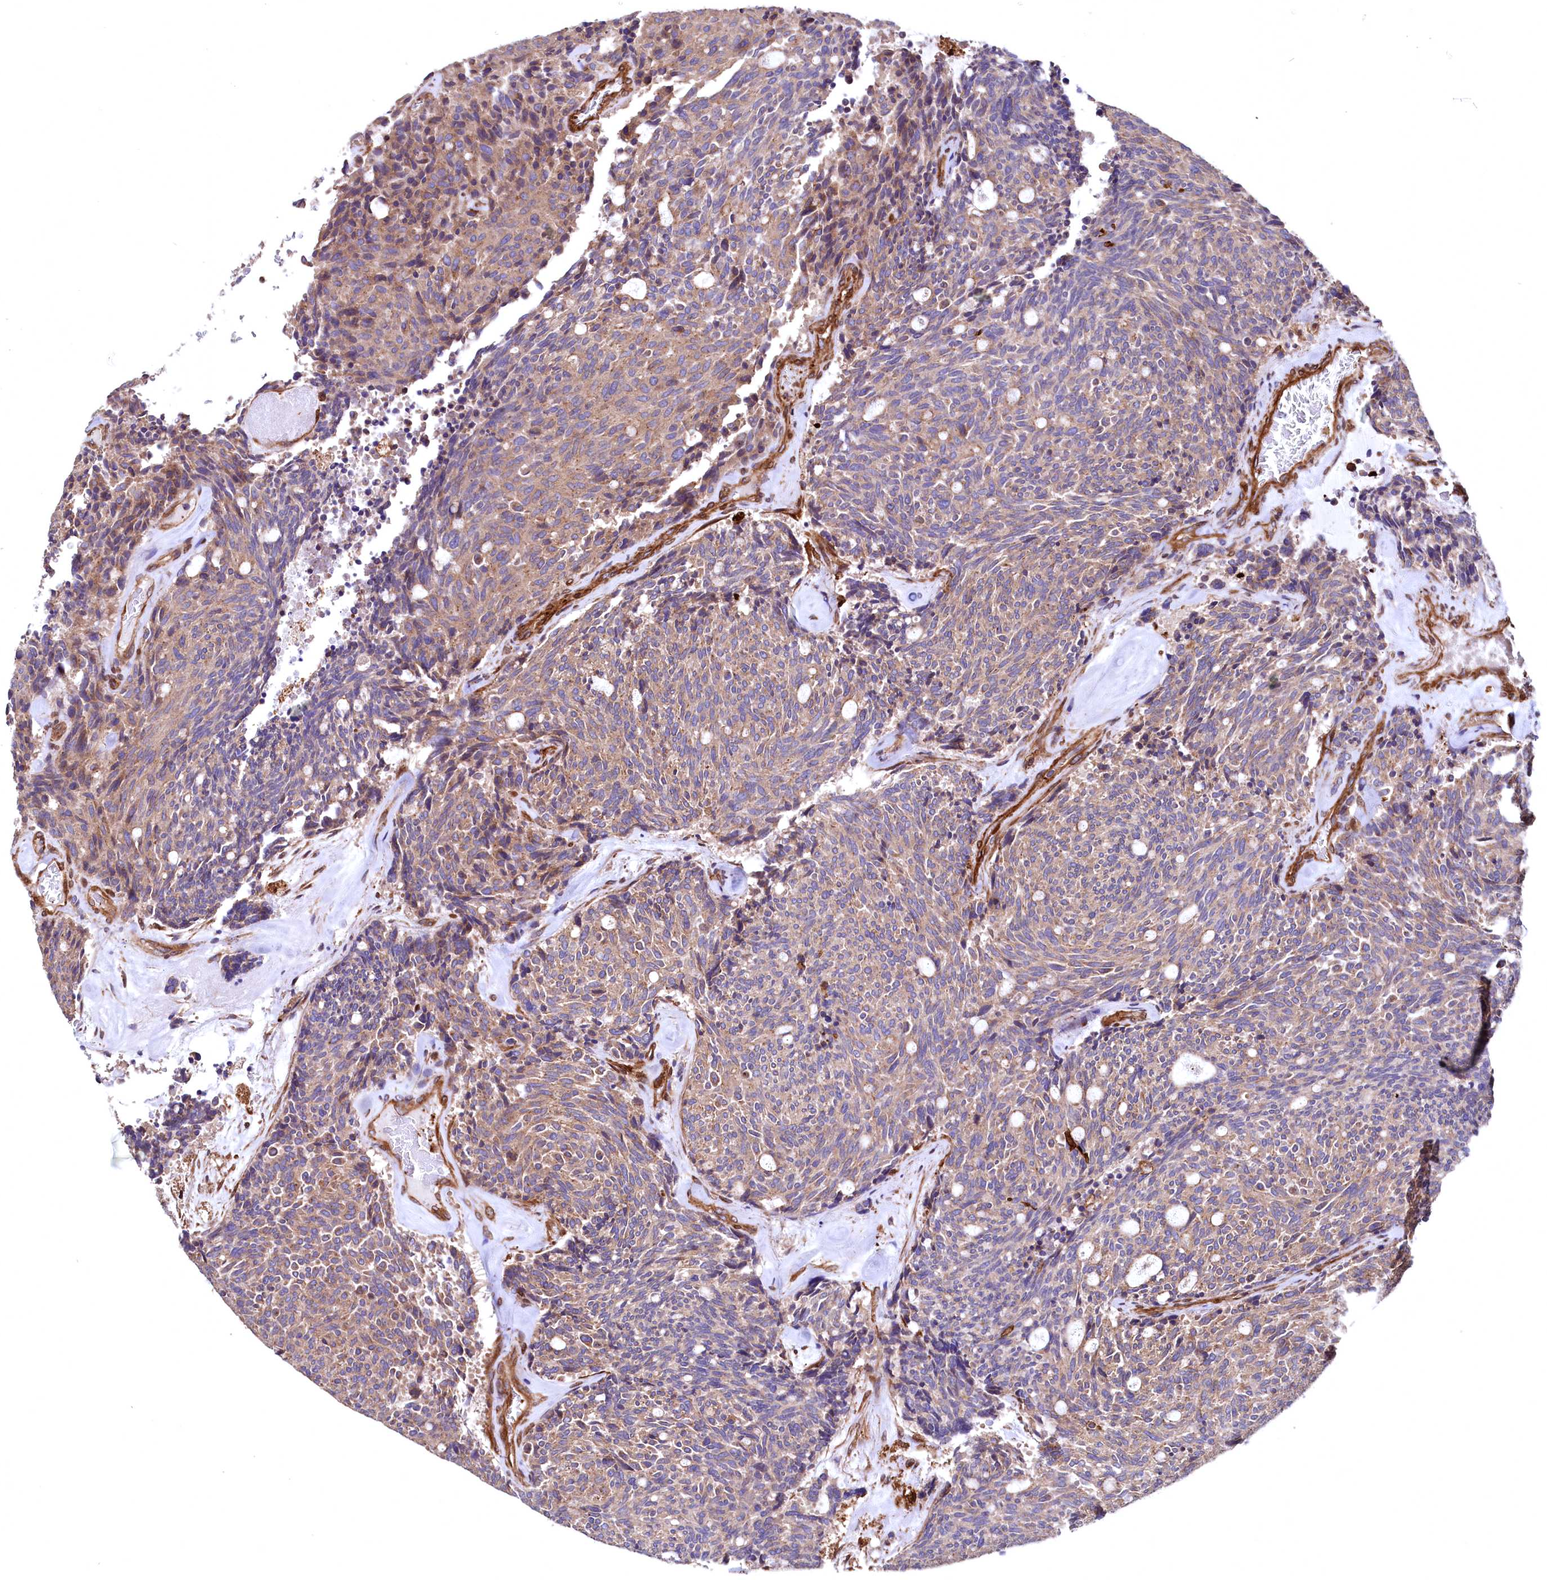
{"staining": {"intensity": "weak", "quantity": ">75%", "location": "cytoplasmic/membranous"}, "tissue": "carcinoid", "cell_type": "Tumor cells", "image_type": "cancer", "snomed": [{"axis": "morphology", "description": "Carcinoid, malignant, NOS"}, {"axis": "topography", "description": "Pancreas"}], "caption": "Immunohistochemical staining of human carcinoid shows low levels of weak cytoplasmic/membranous staining in about >75% of tumor cells.", "gene": "STAMBPL1", "patient": {"sex": "female", "age": 54}}